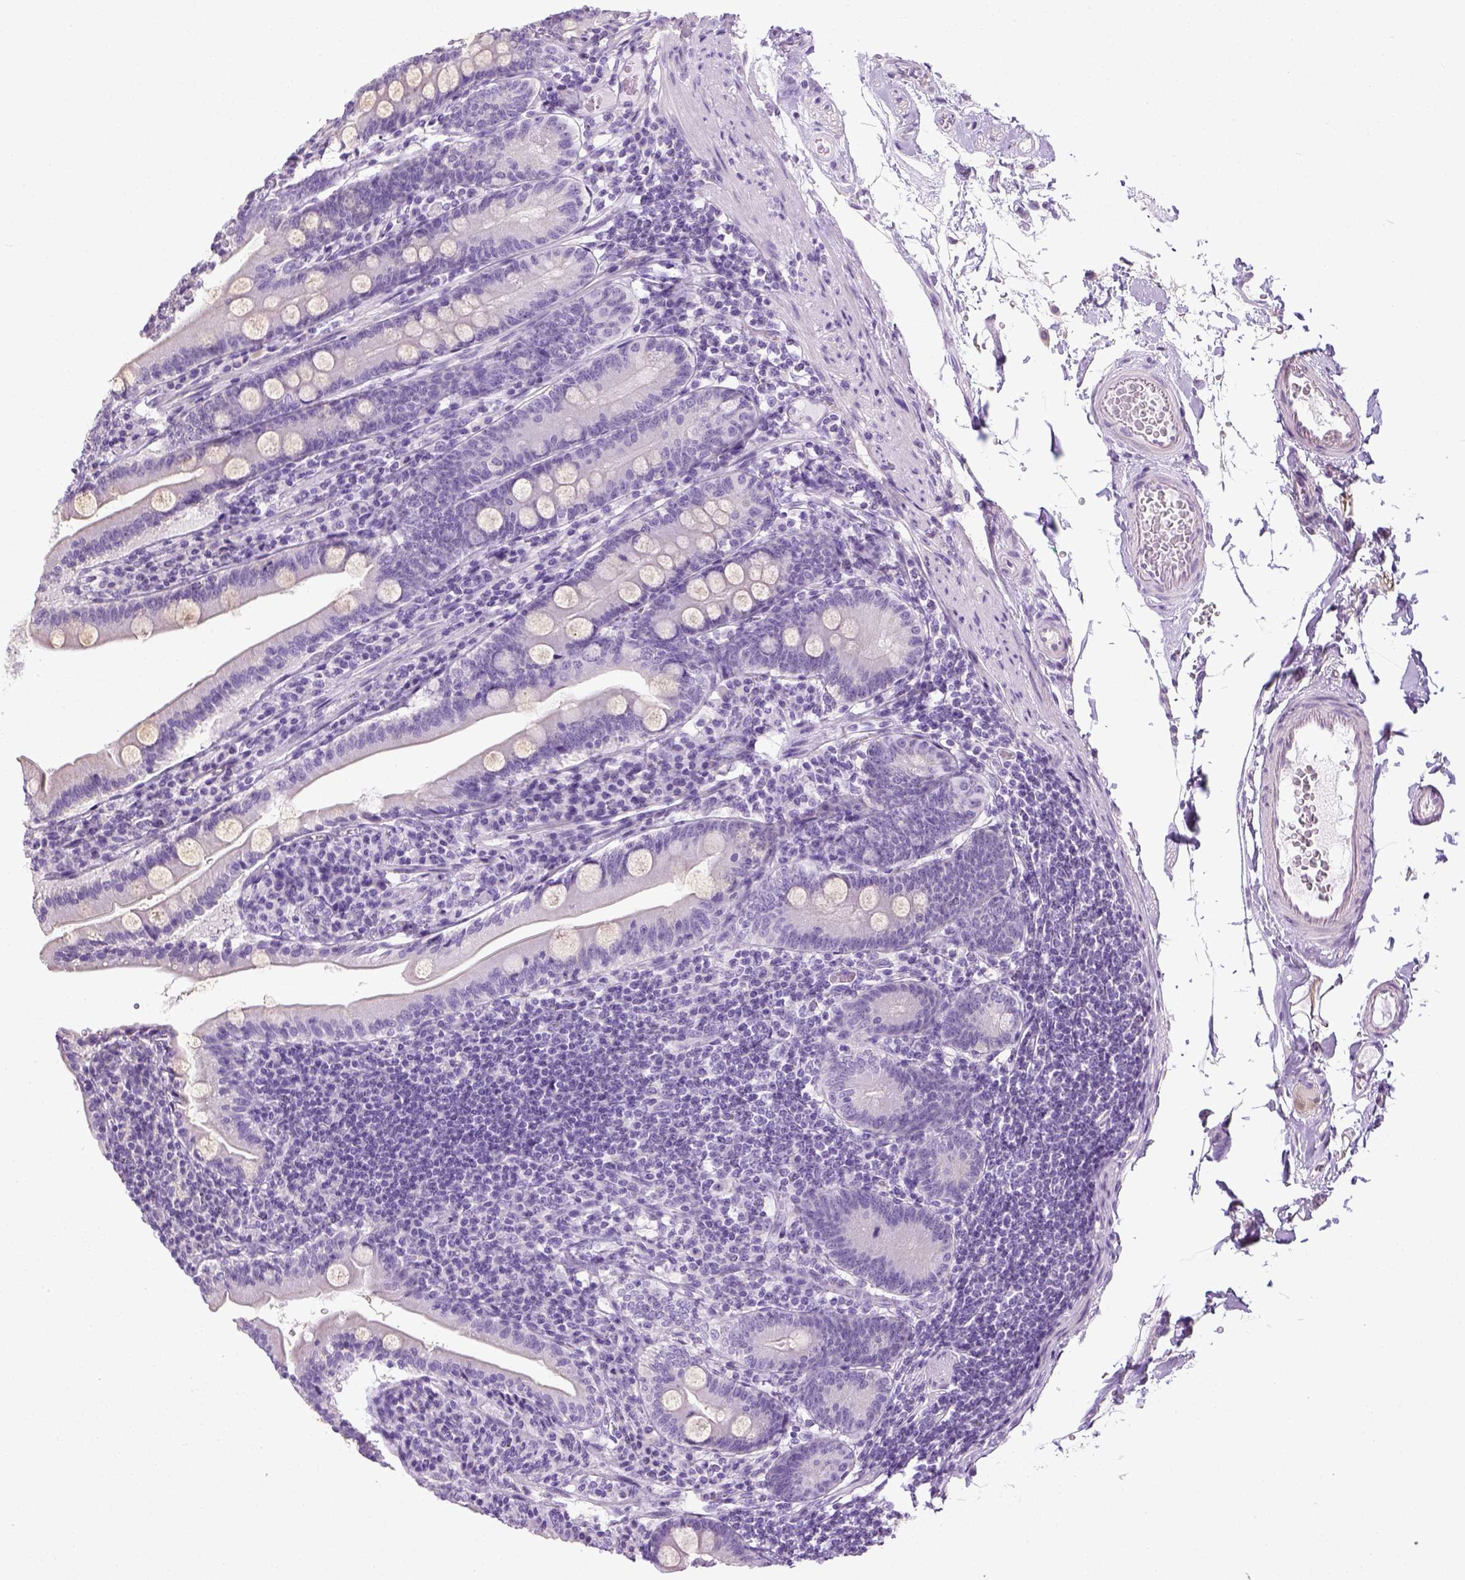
{"staining": {"intensity": "negative", "quantity": "none", "location": "none"}, "tissue": "duodenum", "cell_type": "Glandular cells", "image_type": "normal", "snomed": [{"axis": "morphology", "description": "Normal tissue, NOS"}, {"axis": "topography", "description": "Duodenum"}], "caption": "Immunohistochemical staining of benign duodenum exhibits no significant expression in glandular cells.", "gene": "LGSN", "patient": {"sex": "female", "age": 67}}